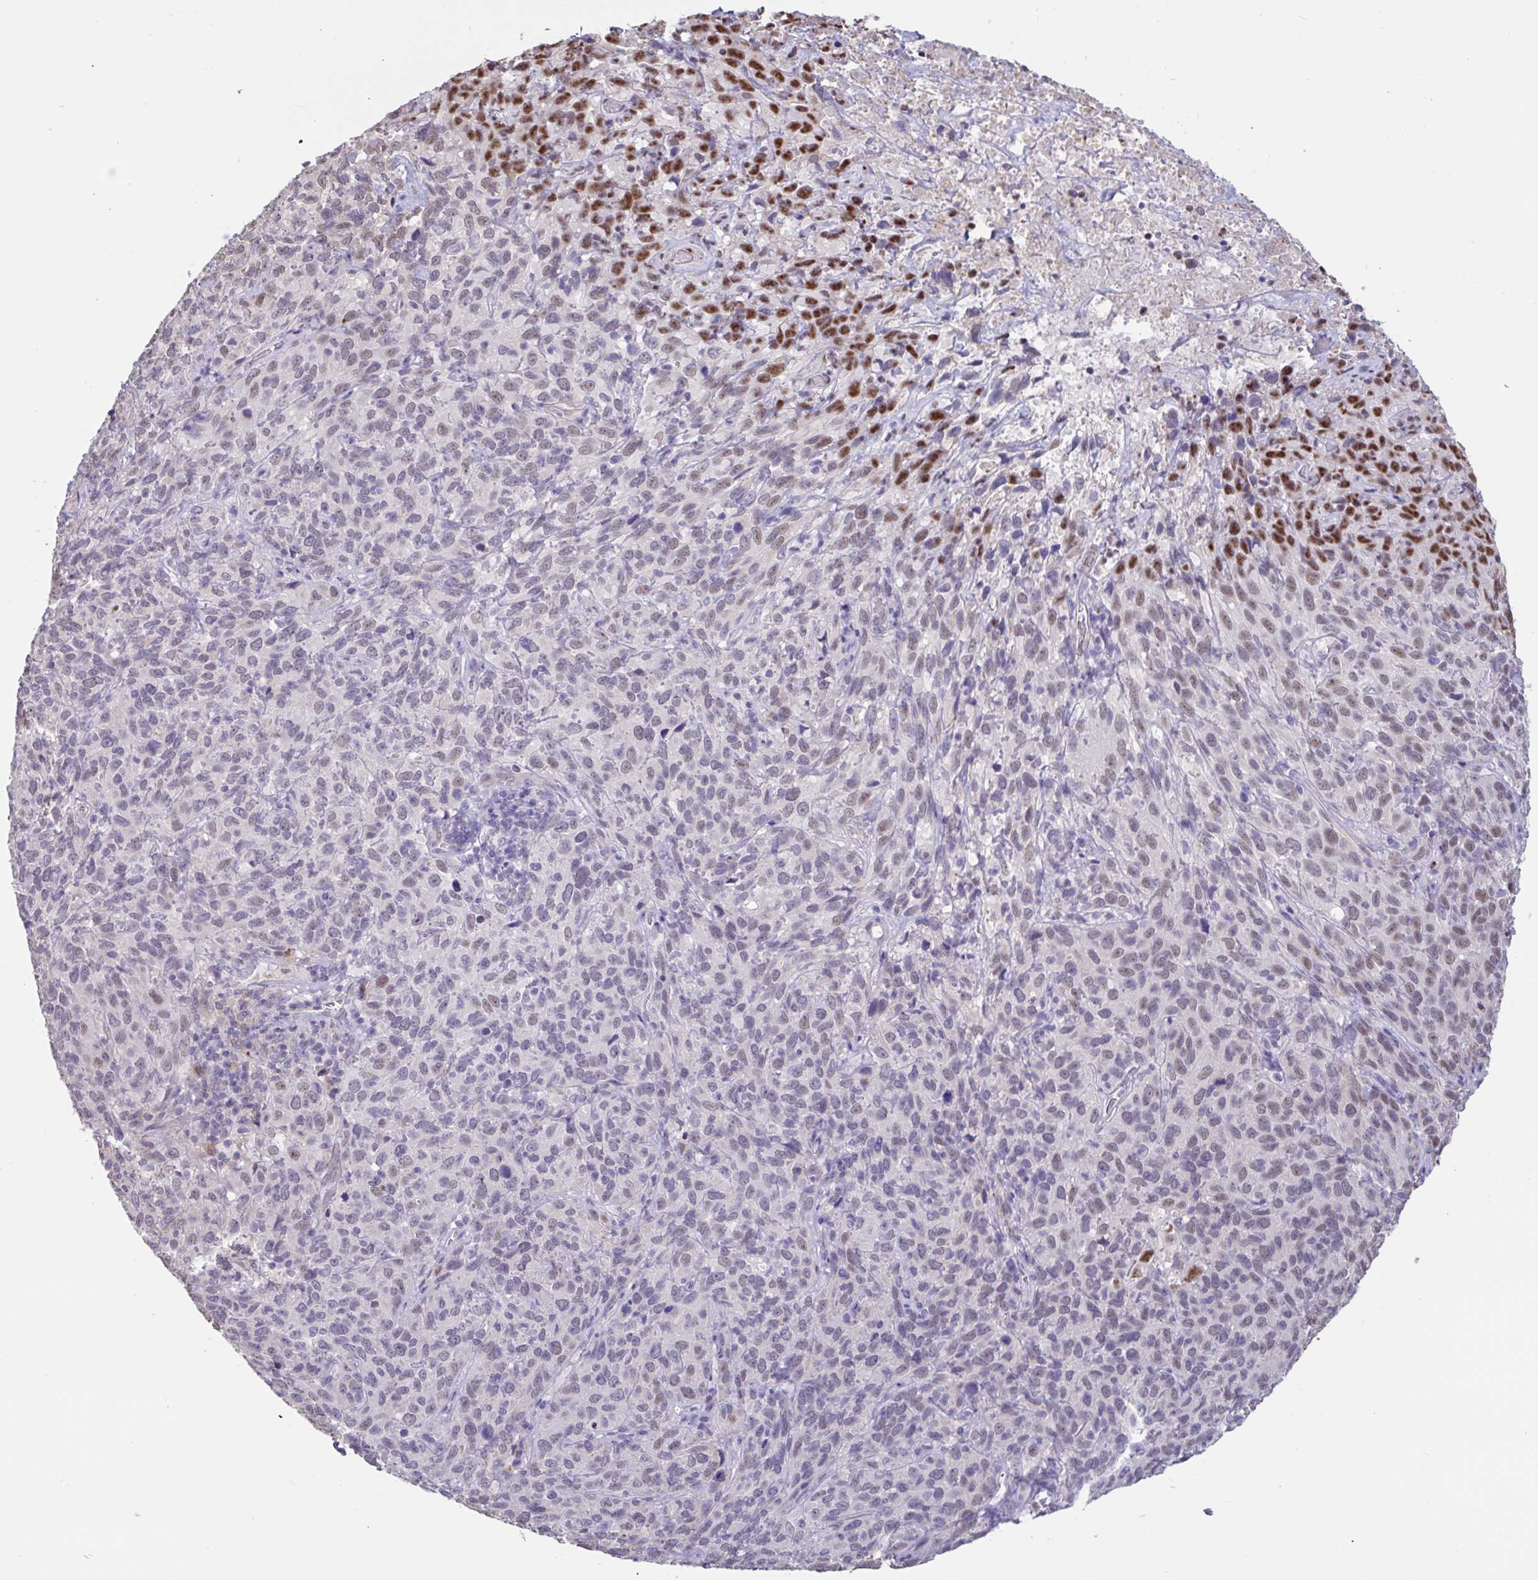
{"staining": {"intensity": "strong", "quantity": "<25%", "location": "nuclear"}, "tissue": "cervical cancer", "cell_type": "Tumor cells", "image_type": "cancer", "snomed": [{"axis": "morphology", "description": "Squamous cell carcinoma, NOS"}, {"axis": "topography", "description": "Cervix"}], "caption": "This is a micrograph of immunohistochemistry (IHC) staining of squamous cell carcinoma (cervical), which shows strong positivity in the nuclear of tumor cells.", "gene": "DDX39A", "patient": {"sex": "female", "age": 51}}